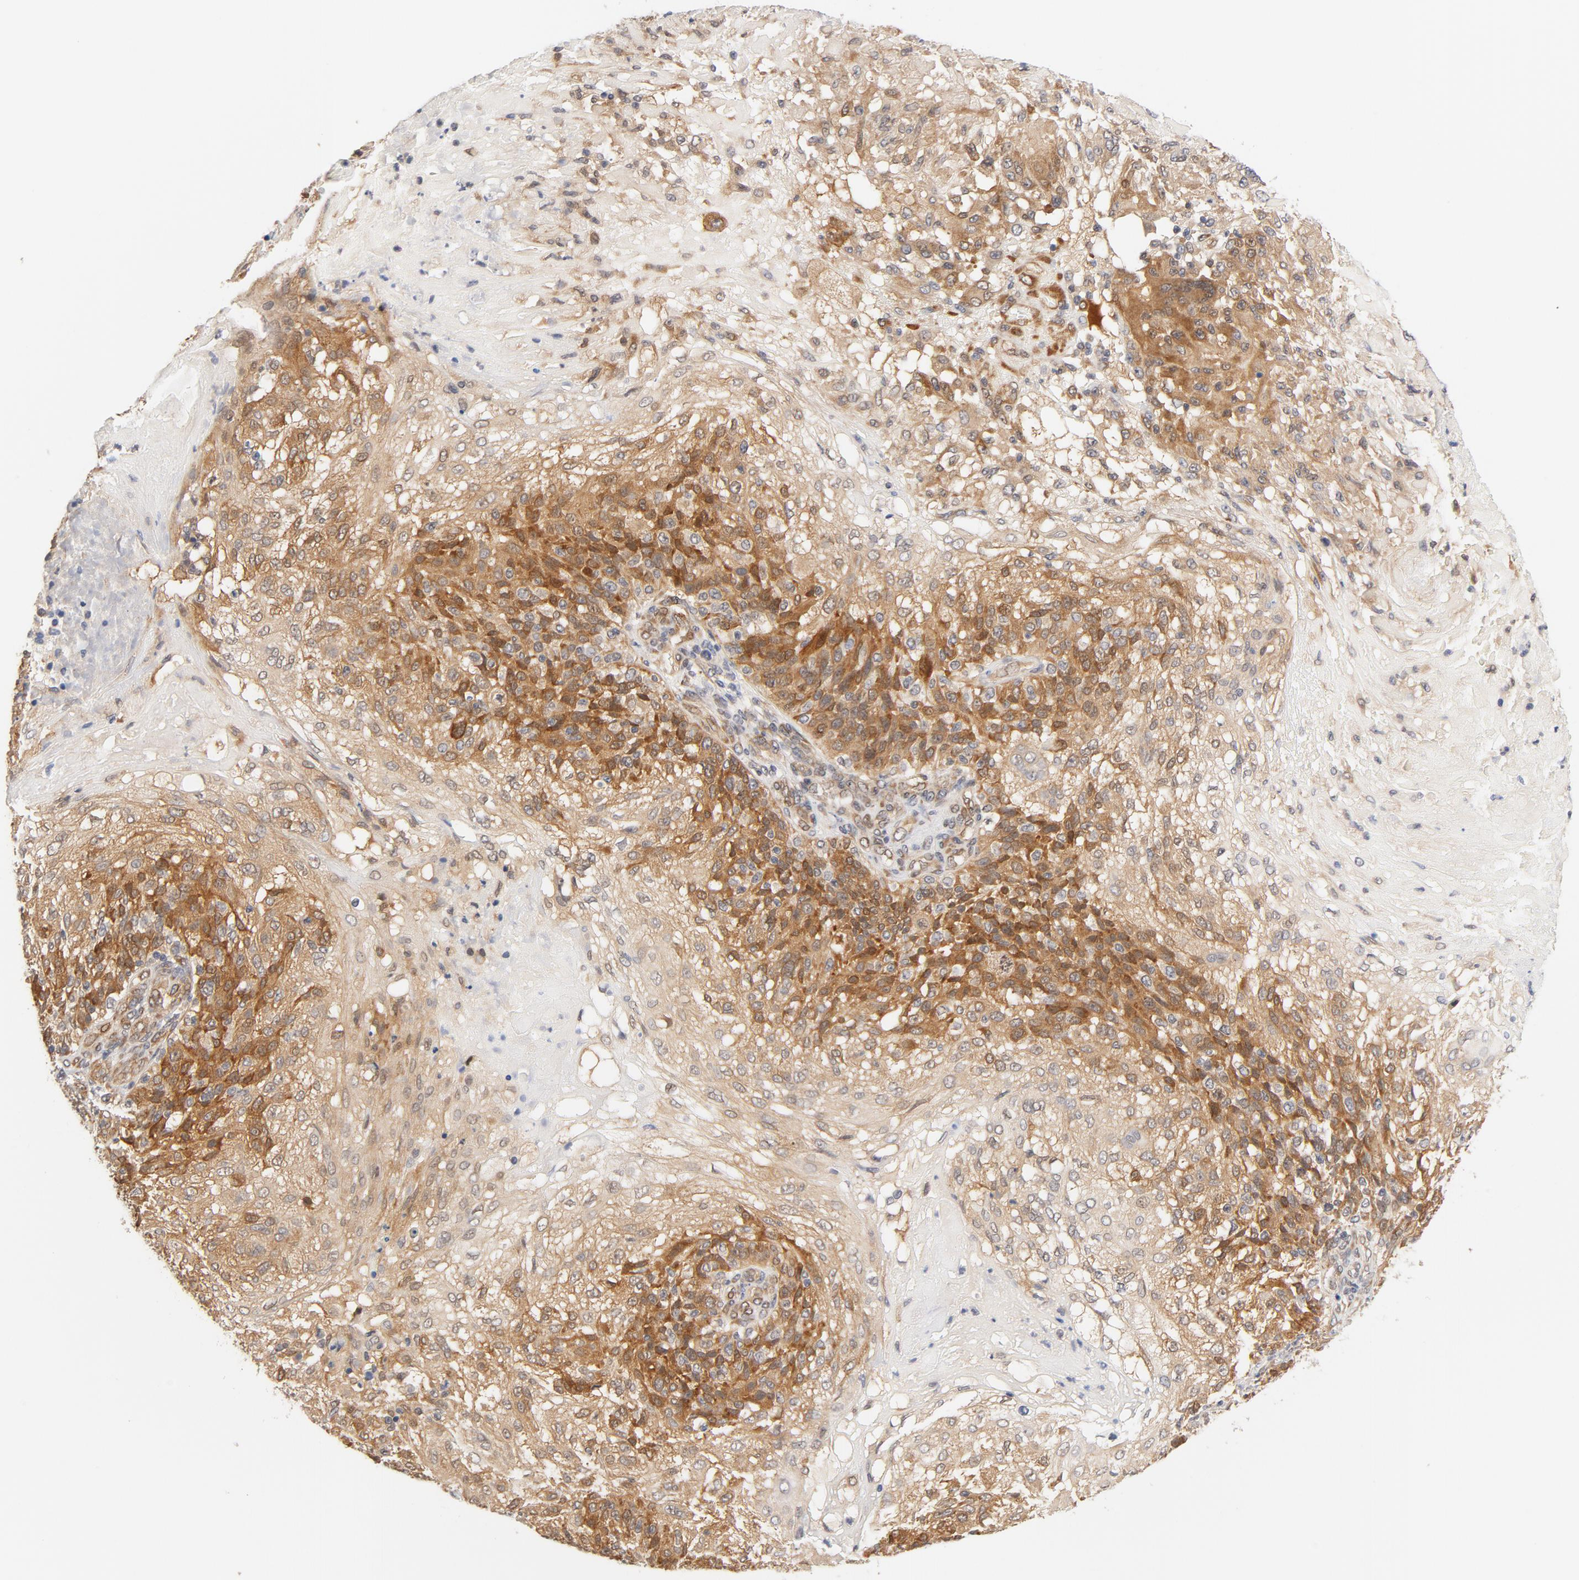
{"staining": {"intensity": "moderate", "quantity": ">75%", "location": "cytoplasmic/membranous"}, "tissue": "skin cancer", "cell_type": "Tumor cells", "image_type": "cancer", "snomed": [{"axis": "morphology", "description": "Normal tissue, NOS"}, {"axis": "morphology", "description": "Squamous cell carcinoma, NOS"}, {"axis": "topography", "description": "Skin"}], "caption": "Protein expression analysis of human skin squamous cell carcinoma reveals moderate cytoplasmic/membranous staining in about >75% of tumor cells.", "gene": "EIF4E", "patient": {"sex": "female", "age": 83}}